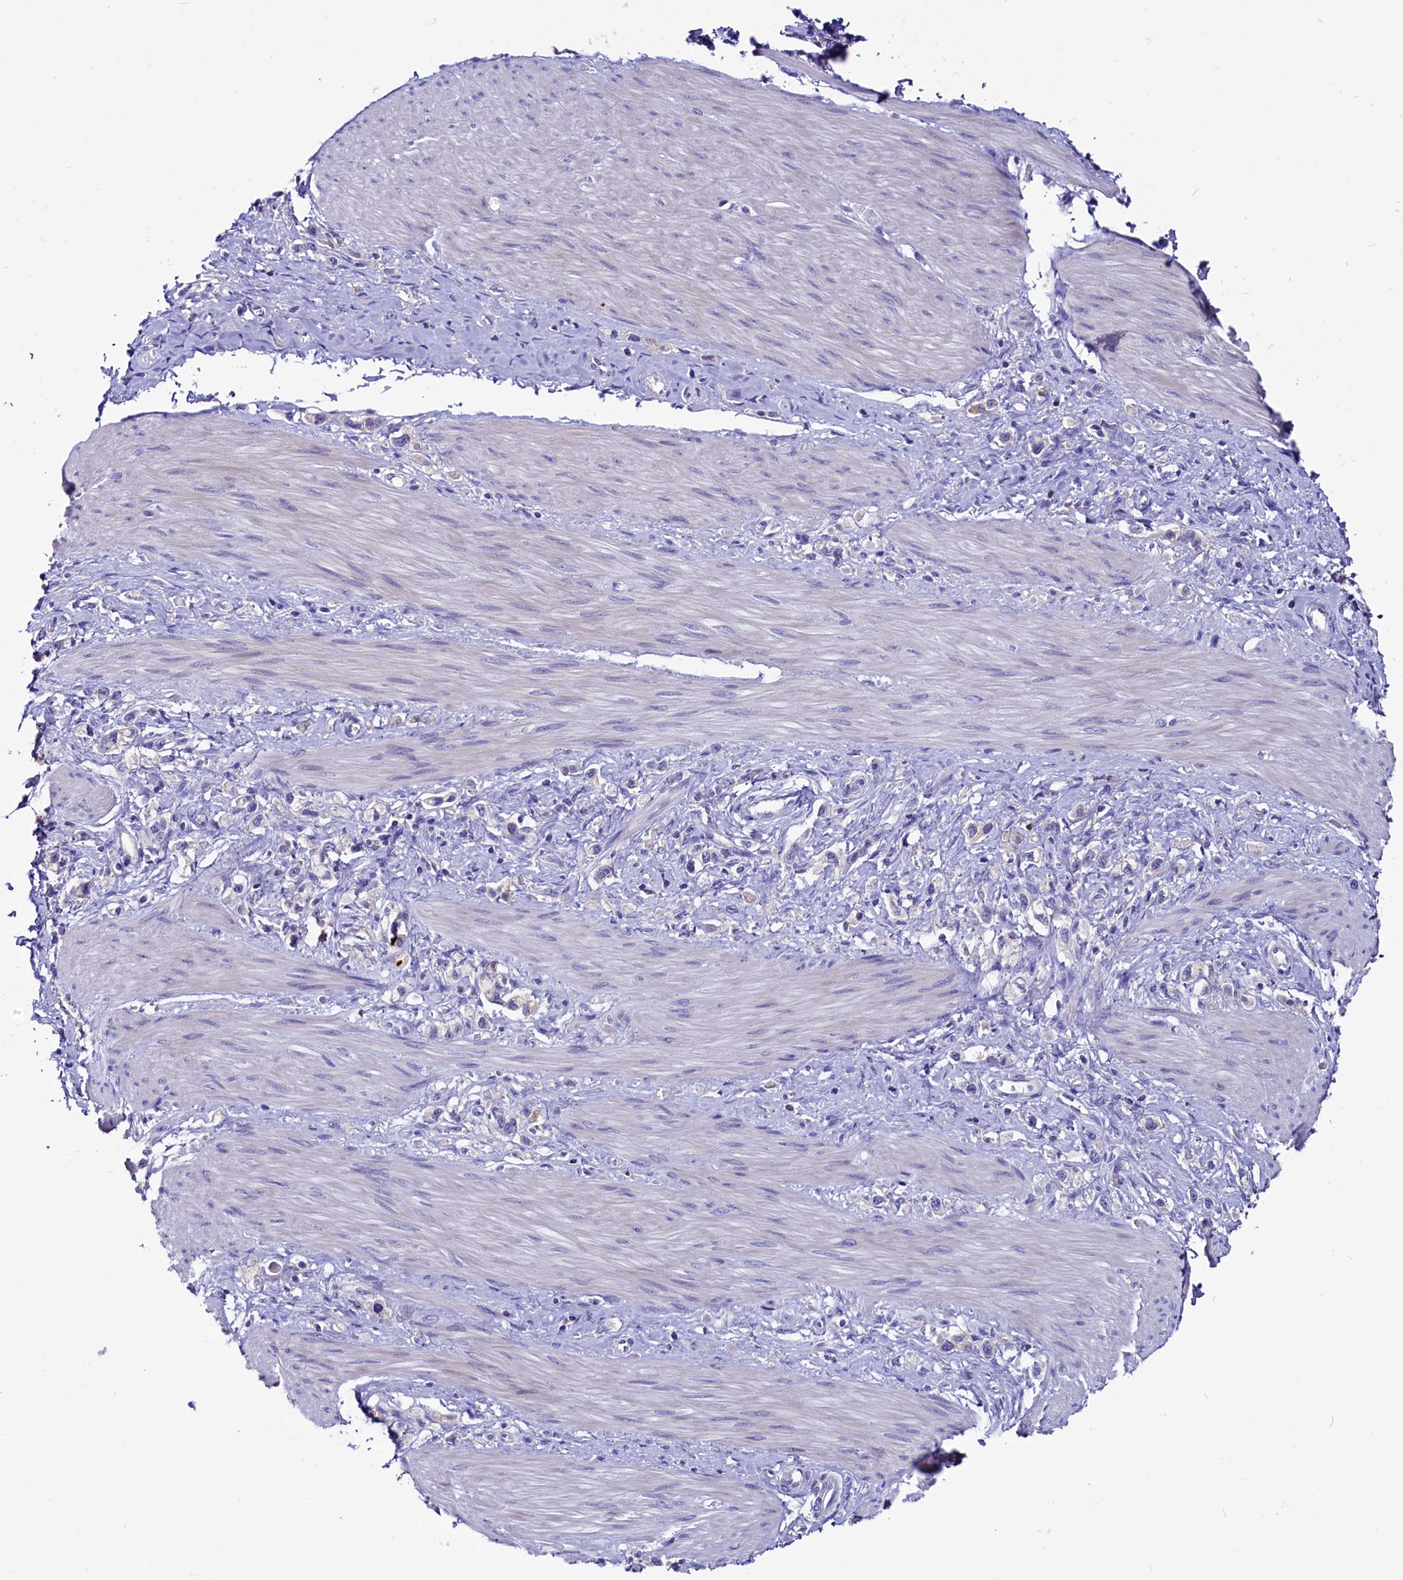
{"staining": {"intensity": "negative", "quantity": "none", "location": "none"}, "tissue": "stomach cancer", "cell_type": "Tumor cells", "image_type": "cancer", "snomed": [{"axis": "morphology", "description": "Adenocarcinoma, NOS"}, {"axis": "topography", "description": "Stomach"}], "caption": "This histopathology image is of stomach cancer (adenocarcinoma) stained with immunohistochemistry (IHC) to label a protein in brown with the nuclei are counter-stained blue. There is no staining in tumor cells.", "gene": "CCBE1", "patient": {"sex": "female", "age": 65}}